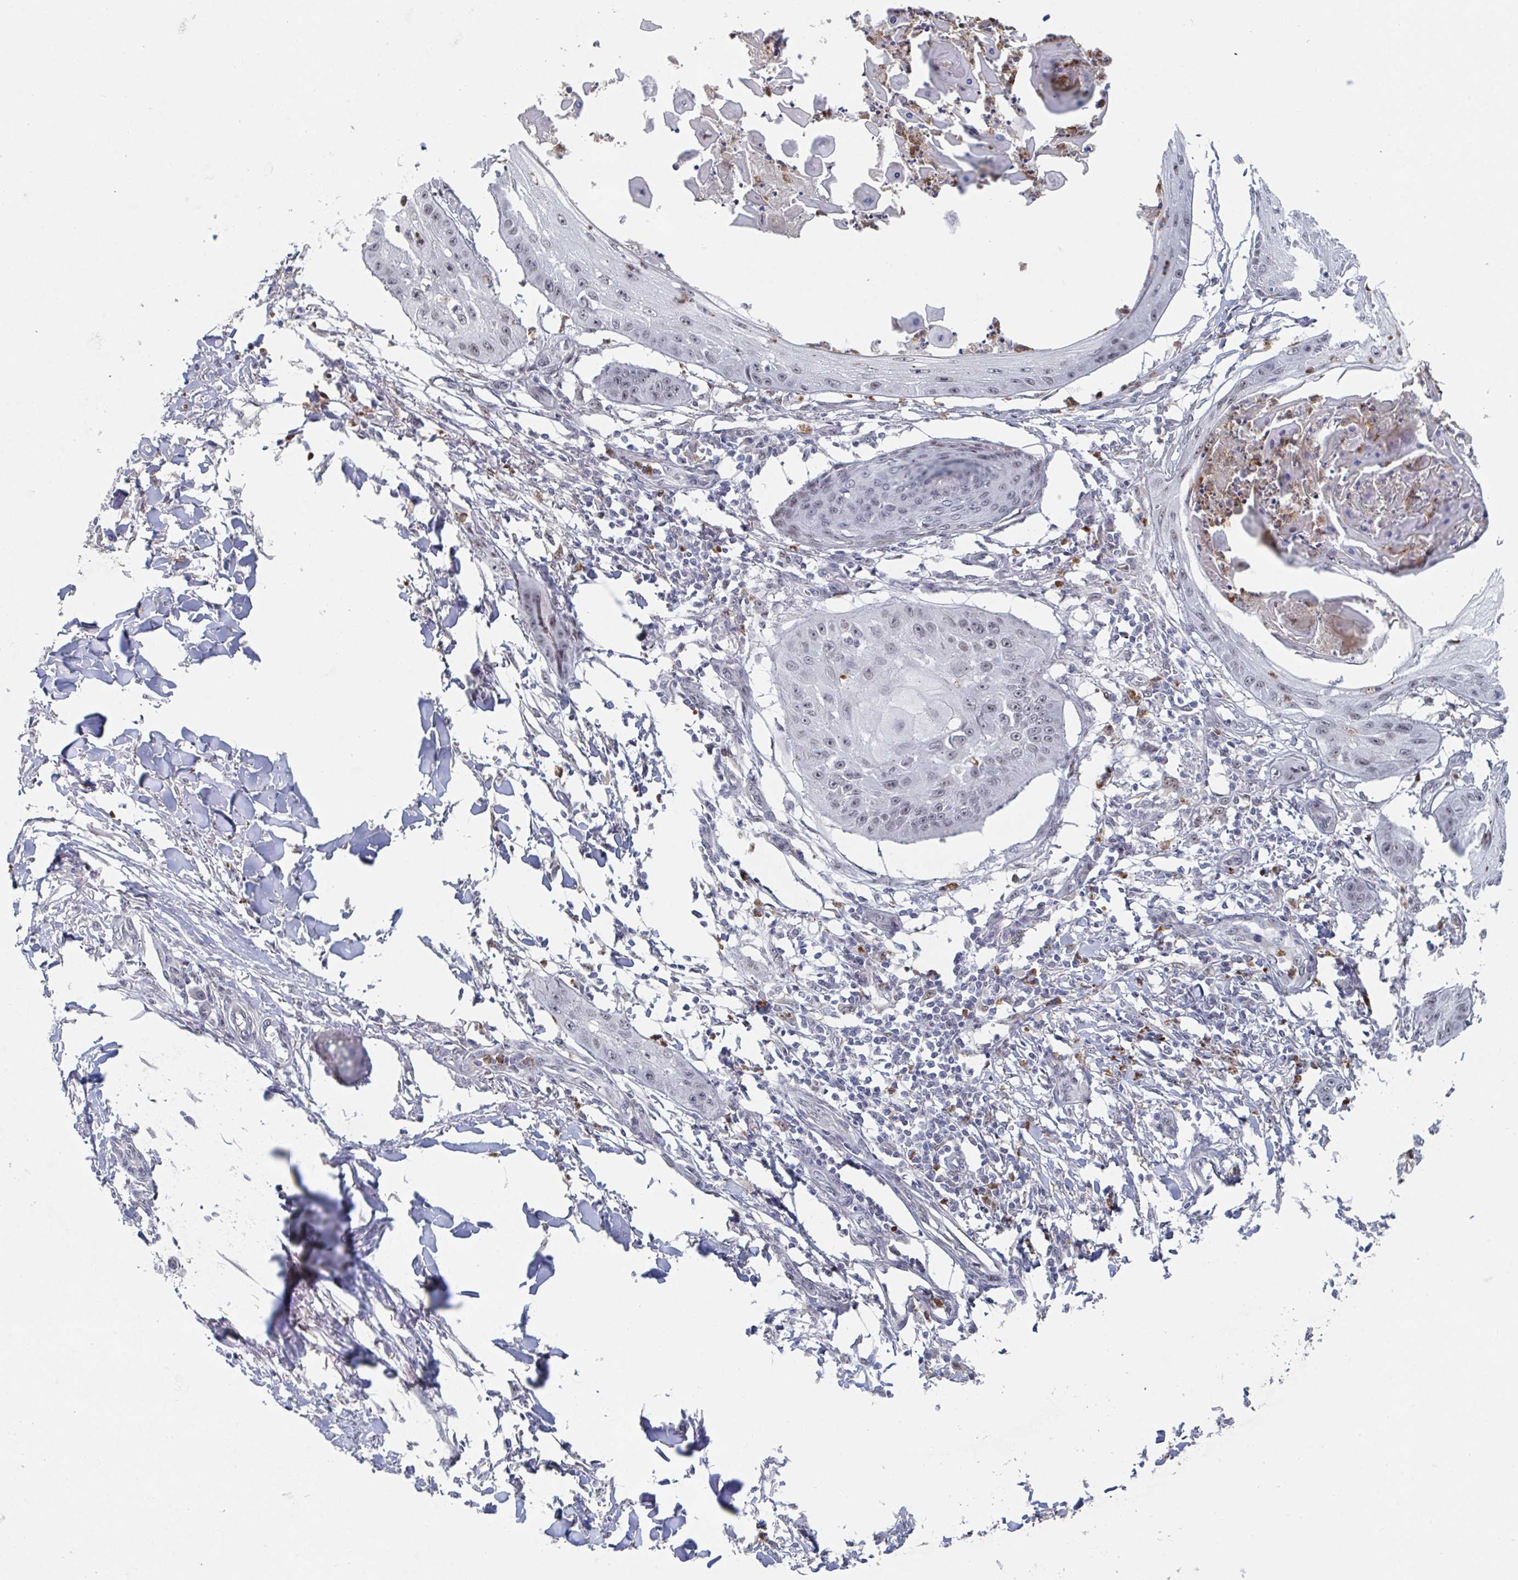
{"staining": {"intensity": "weak", "quantity": "<25%", "location": "nuclear"}, "tissue": "skin cancer", "cell_type": "Tumor cells", "image_type": "cancer", "snomed": [{"axis": "morphology", "description": "Squamous cell carcinoma, NOS"}, {"axis": "topography", "description": "Skin"}], "caption": "Immunohistochemistry (IHC) image of human skin cancer (squamous cell carcinoma) stained for a protein (brown), which reveals no positivity in tumor cells. (IHC, brightfield microscopy, high magnification).", "gene": "RNF212", "patient": {"sex": "male", "age": 70}}